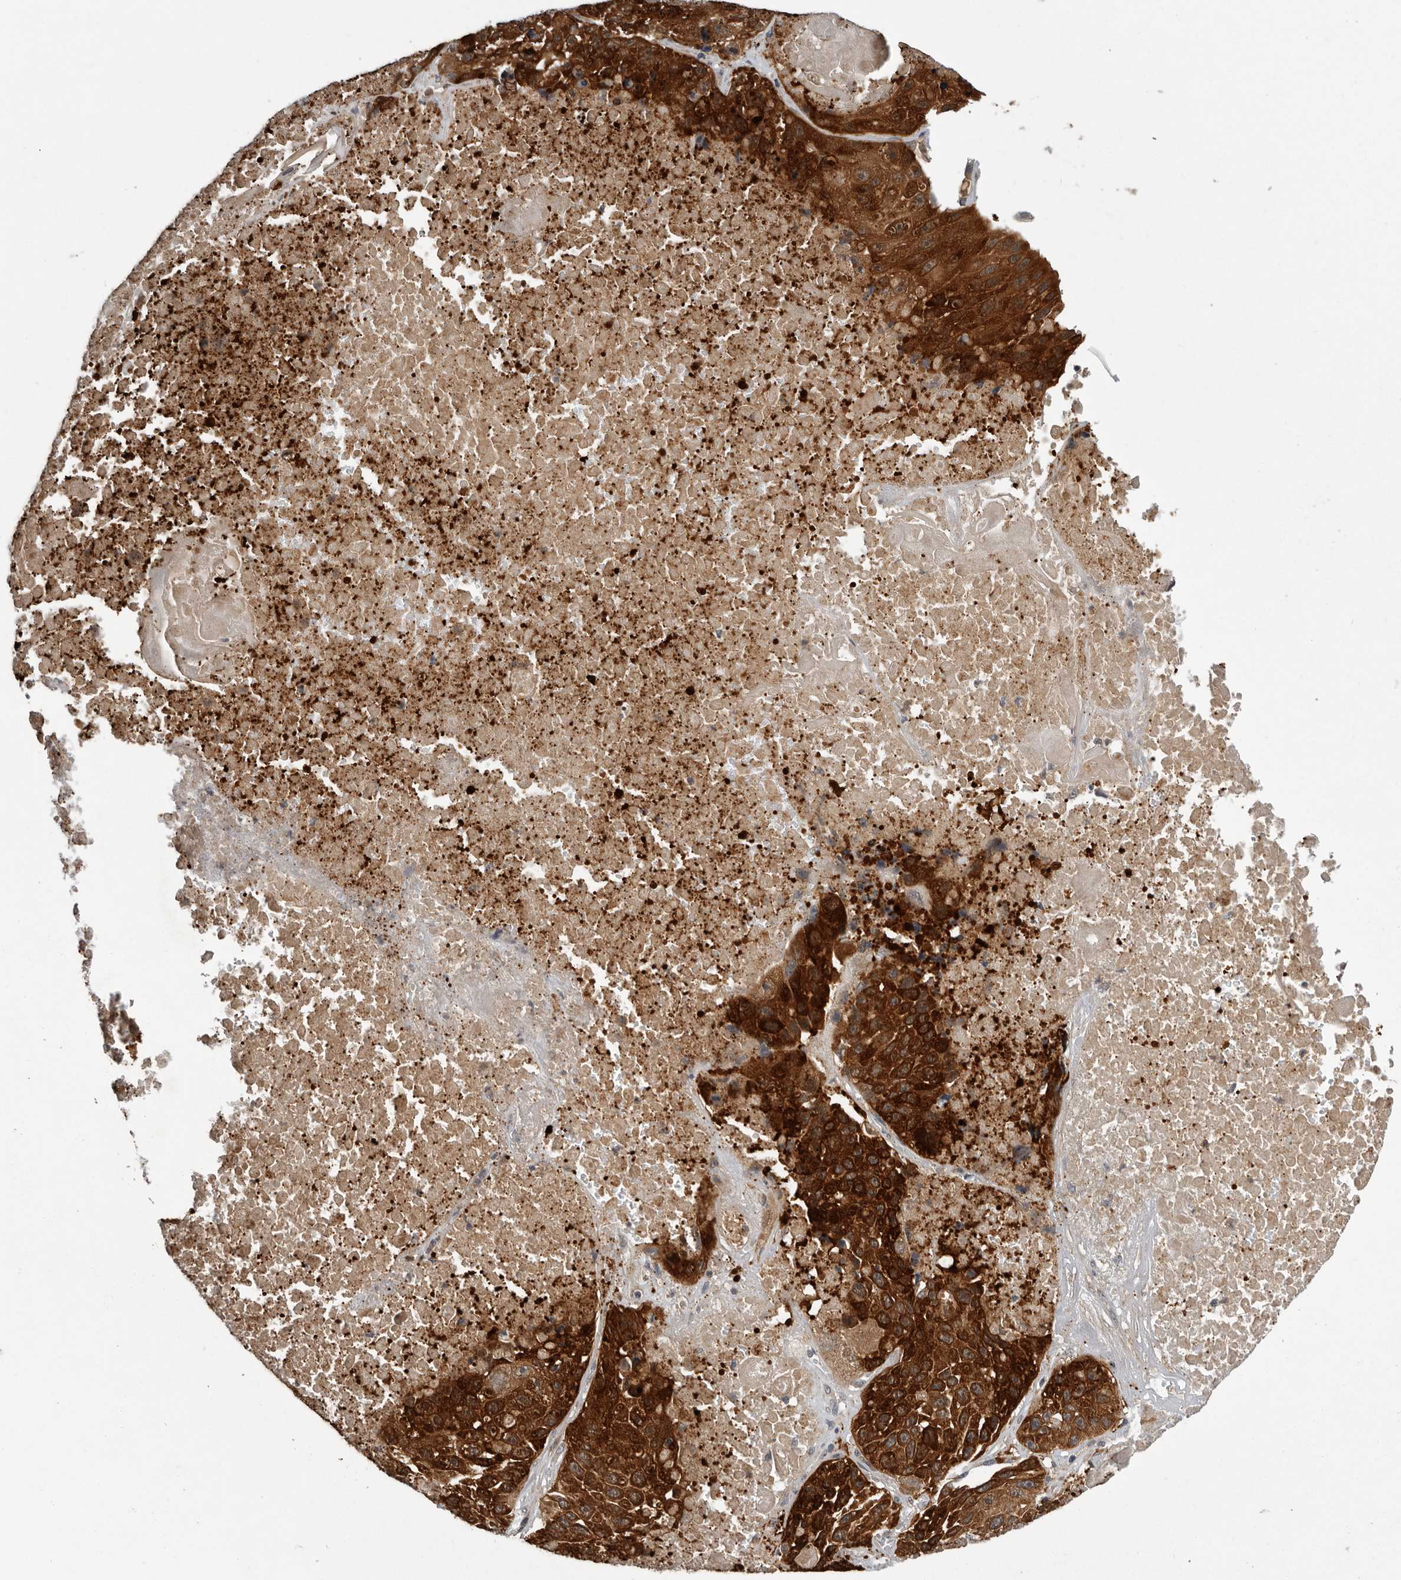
{"staining": {"intensity": "strong", "quantity": ">75%", "location": "cytoplasmic/membranous"}, "tissue": "lung cancer", "cell_type": "Tumor cells", "image_type": "cancer", "snomed": [{"axis": "morphology", "description": "Squamous cell carcinoma, NOS"}, {"axis": "topography", "description": "Lung"}], "caption": "The histopathology image demonstrates immunohistochemical staining of squamous cell carcinoma (lung). There is strong cytoplasmic/membranous staining is seen in about >75% of tumor cells.", "gene": "RALGPS2", "patient": {"sex": "male", "age": 61}}